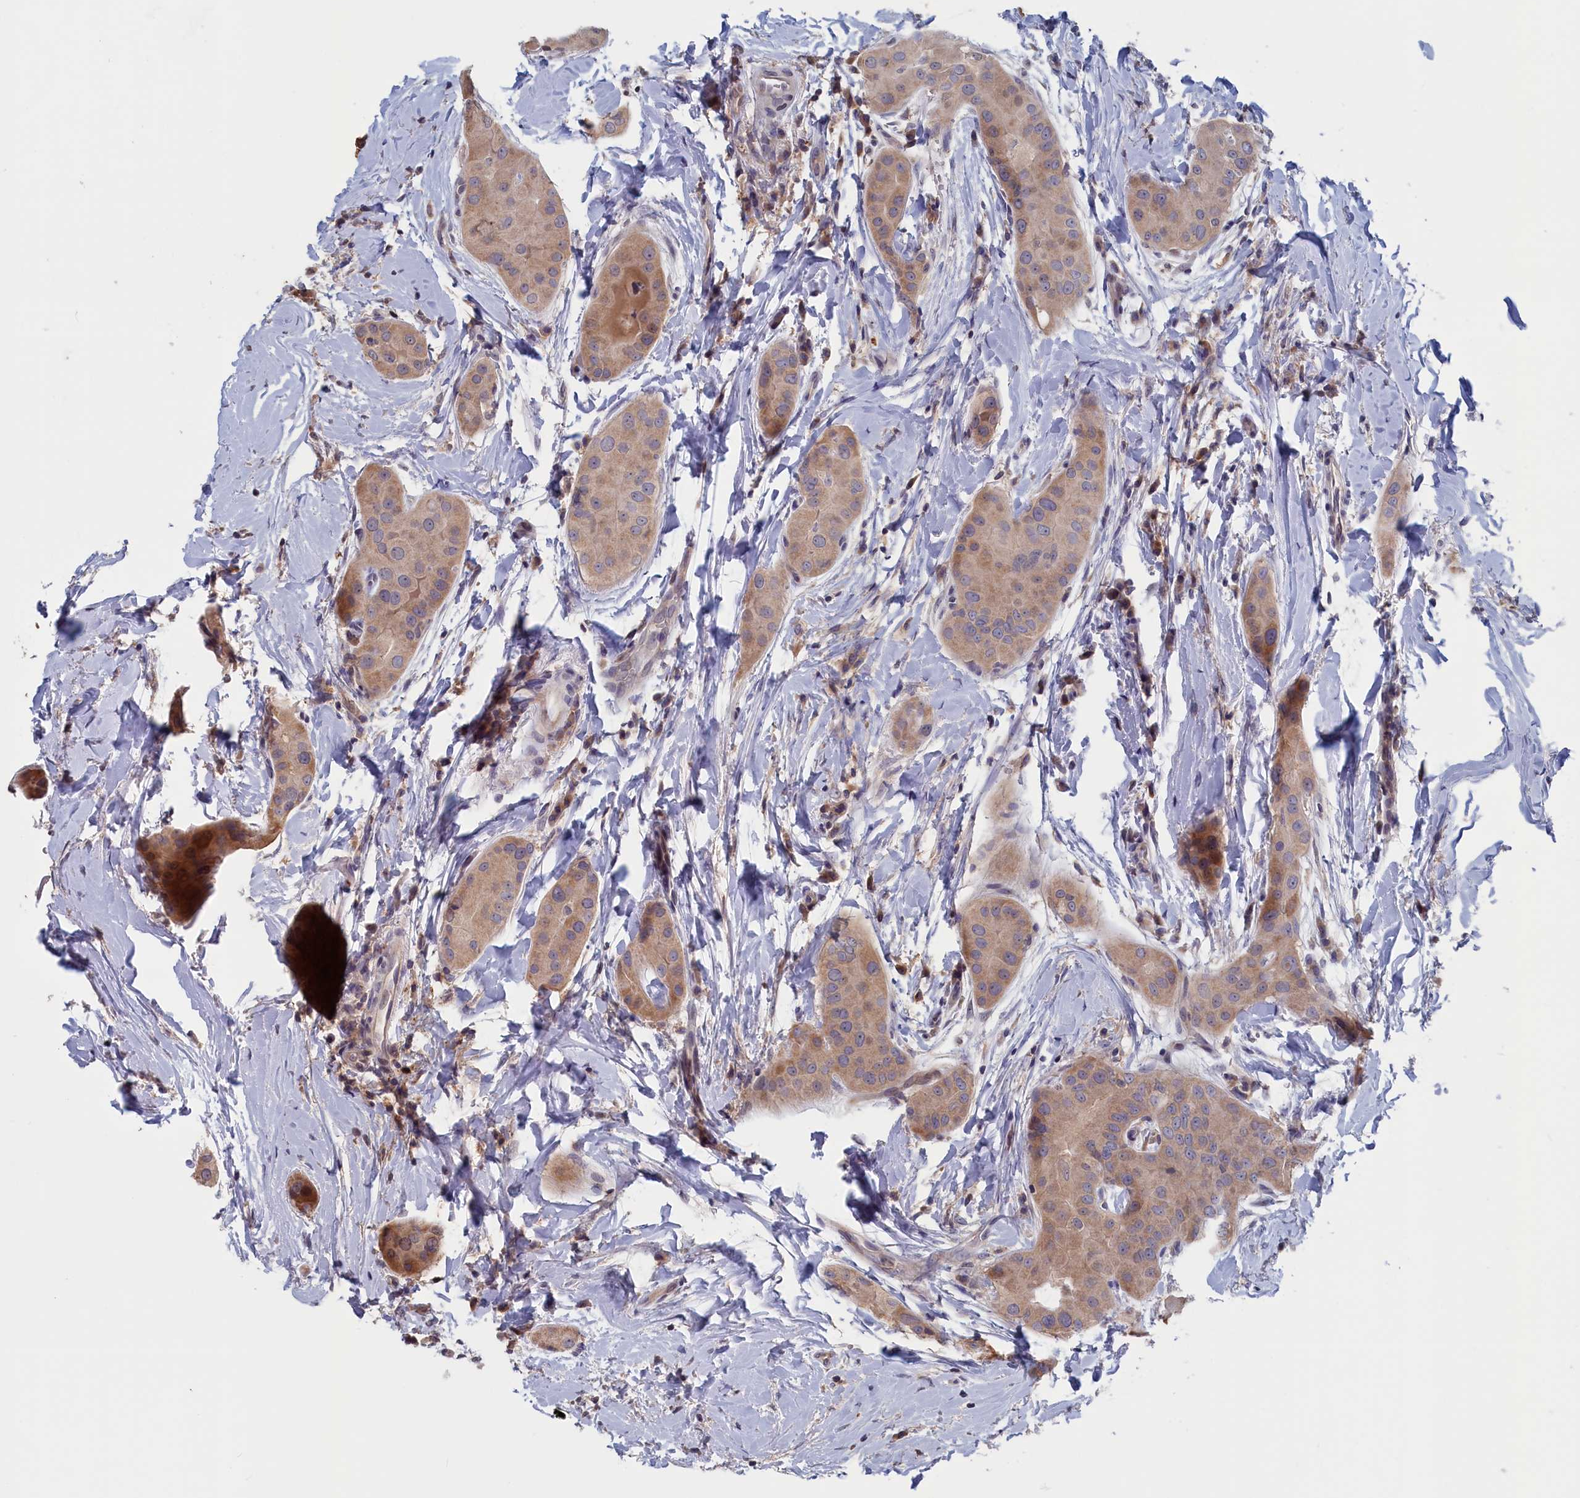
{"staining": {"intensity": "weak", "quantity": ">75%", "location": "cytoplasmic/membranous"}, "tissue": "thyroid cancer", "cell_type": "Tumor cells", "image_type": "cancer", "snomed": [{"axis": "morphology", "description": "Papillary adenocarcinoma, NOS"}, {"axis": "topography", "description": "Thyroid gland"}], "caption": "Immunohistochemistry of thyroid cancer demonstrates low levels of weak cytoplasmic/membranous positivity in about >75% of tumor cells.", "gene": "CACTIN", "patient": {"sex": "male", "age": 33}}